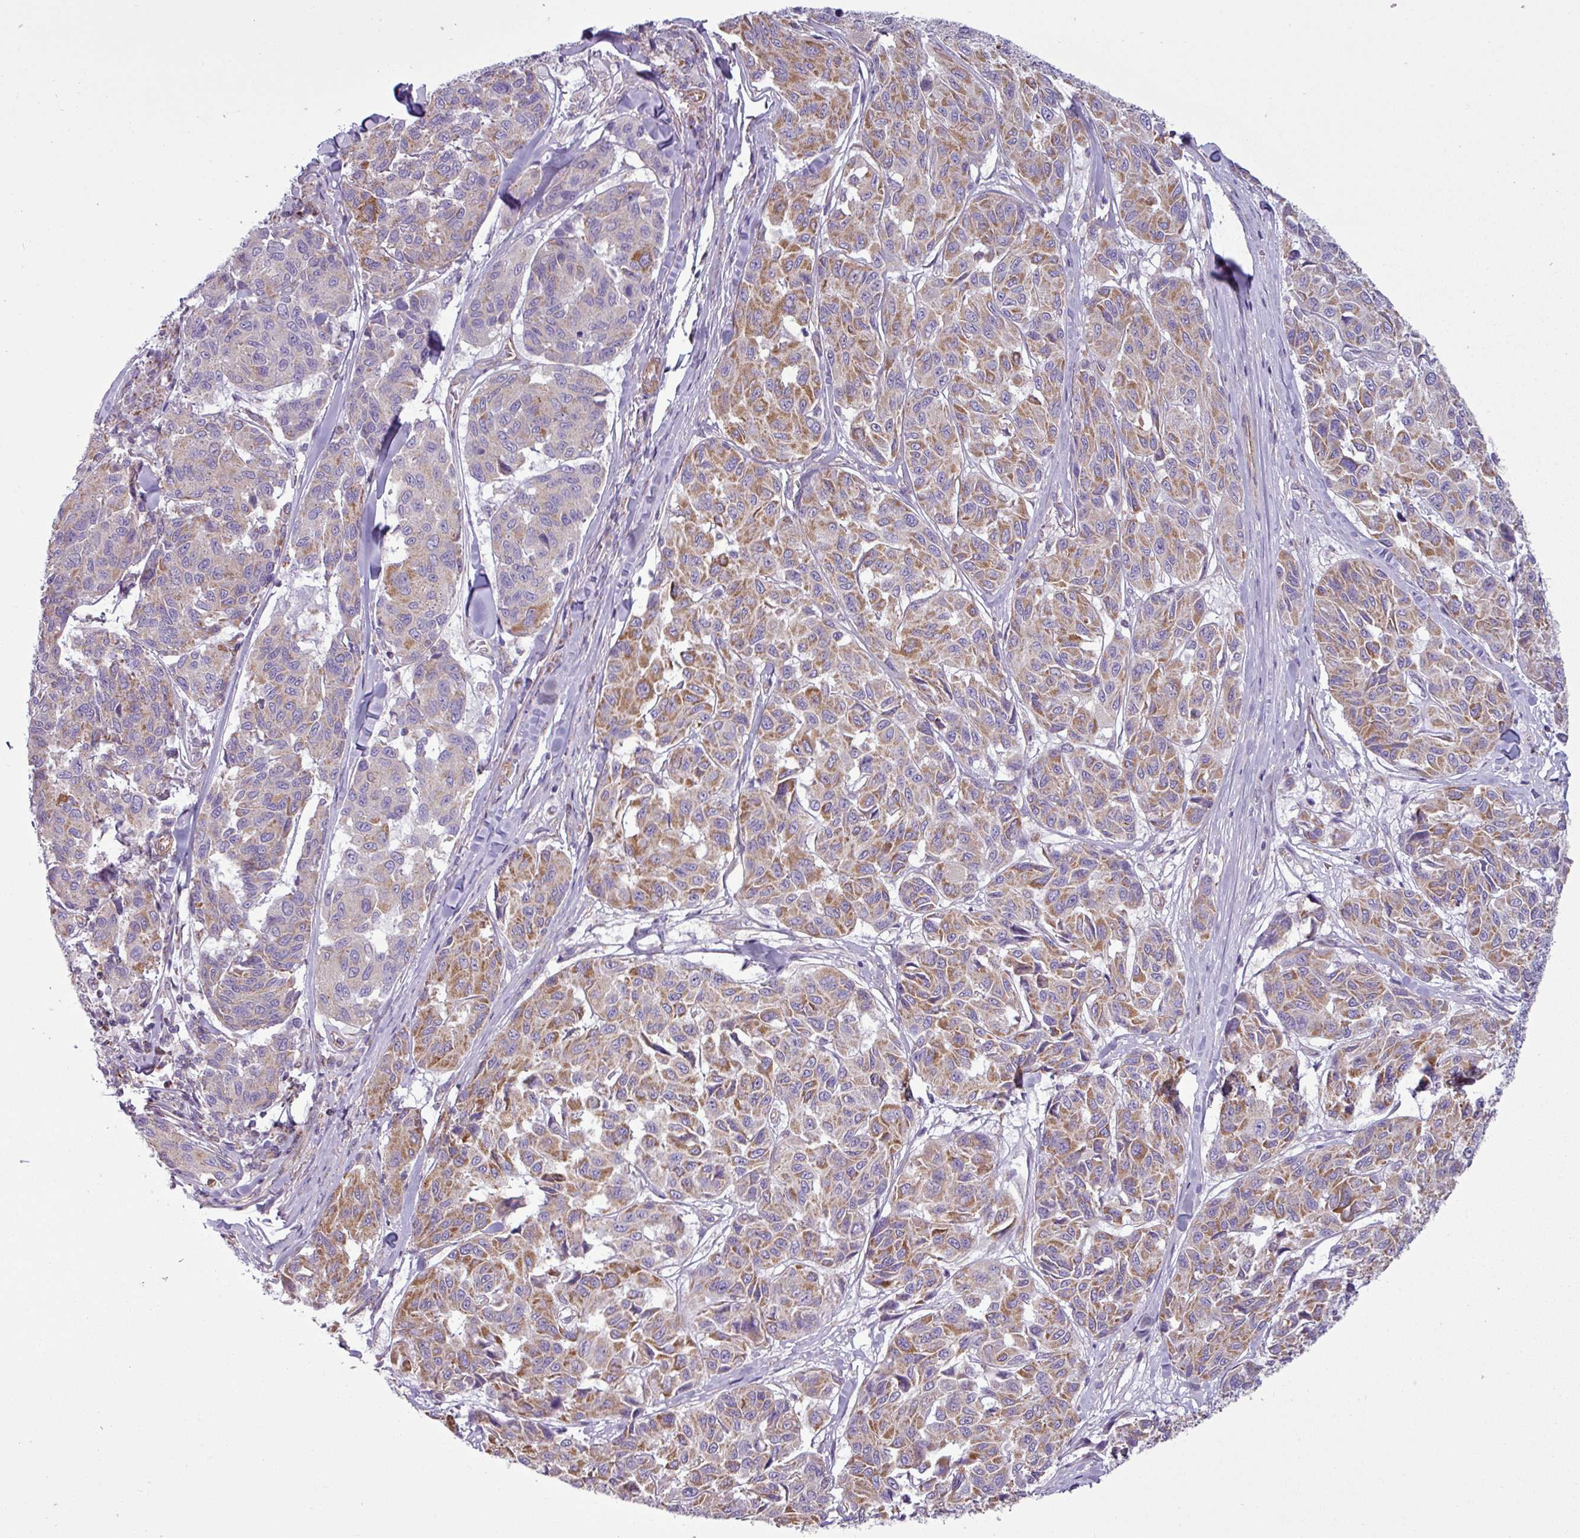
{"staining": {"intensity": "moderate", "quantity": ">75%", "location": "cytoplasmic/membranous"}, "tissue": "melanoma", "cell_type": "Tumor cells", "image_type": "cancer", "snomed": [{"axis": "morphology", "description": "Malignant melanoma, NOS"}, {"axis": "topography", "description": "Skin"}], "caption": "Approximately >75% of tumor cells in human melanoma demonstrate moderate cytoplasmic/membranous protein positivity as visualized by brown immunohistochemical staining.", "gene": "BTN2A2", "patient": {"sex": "female", "age": 66}}